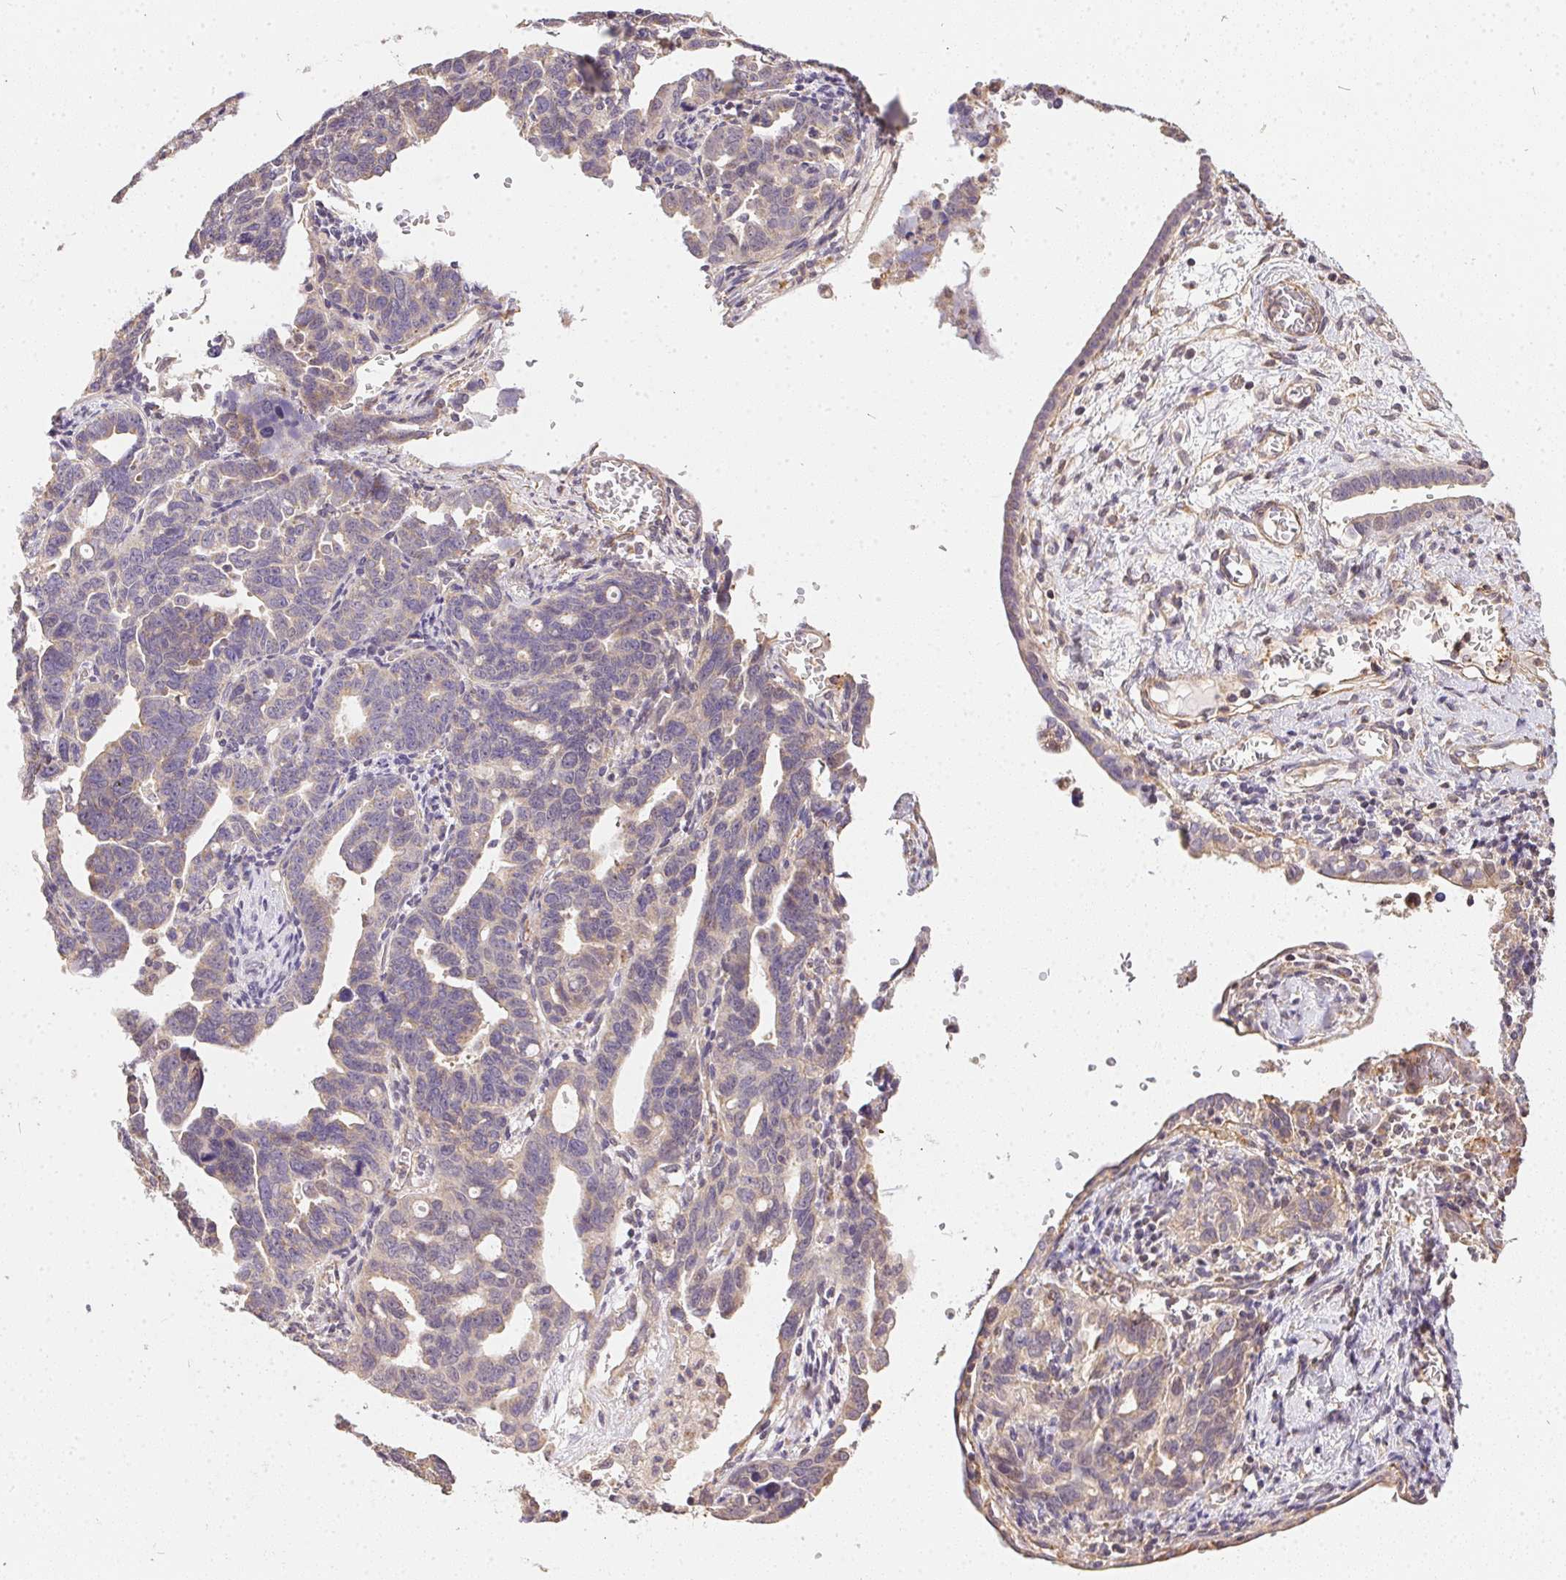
{"staining": {"intensity": "negative", "quantity": "none", "location": "none"}, "tissue": "ovarian cancer", "cell_type": "Tumor cells", "image_type": "cancer", "snomed": [{"axis": "morphology", "description": "Cystadenocarcinoma, serous, NOS"}, {"axis": "topography", "description": "Ovary"}], "caption": "IHC of serous cystadenocarcinoma (ovarian) demonstrates no expression in tumor cells. Brightfield microscopy of immunohistochemistry (IHC) stained with DAB (brown) and hematoxylin (blue), captured at high magnification.", "gene": "REV3L", "patient": {"sex": "female", "age": 69}}